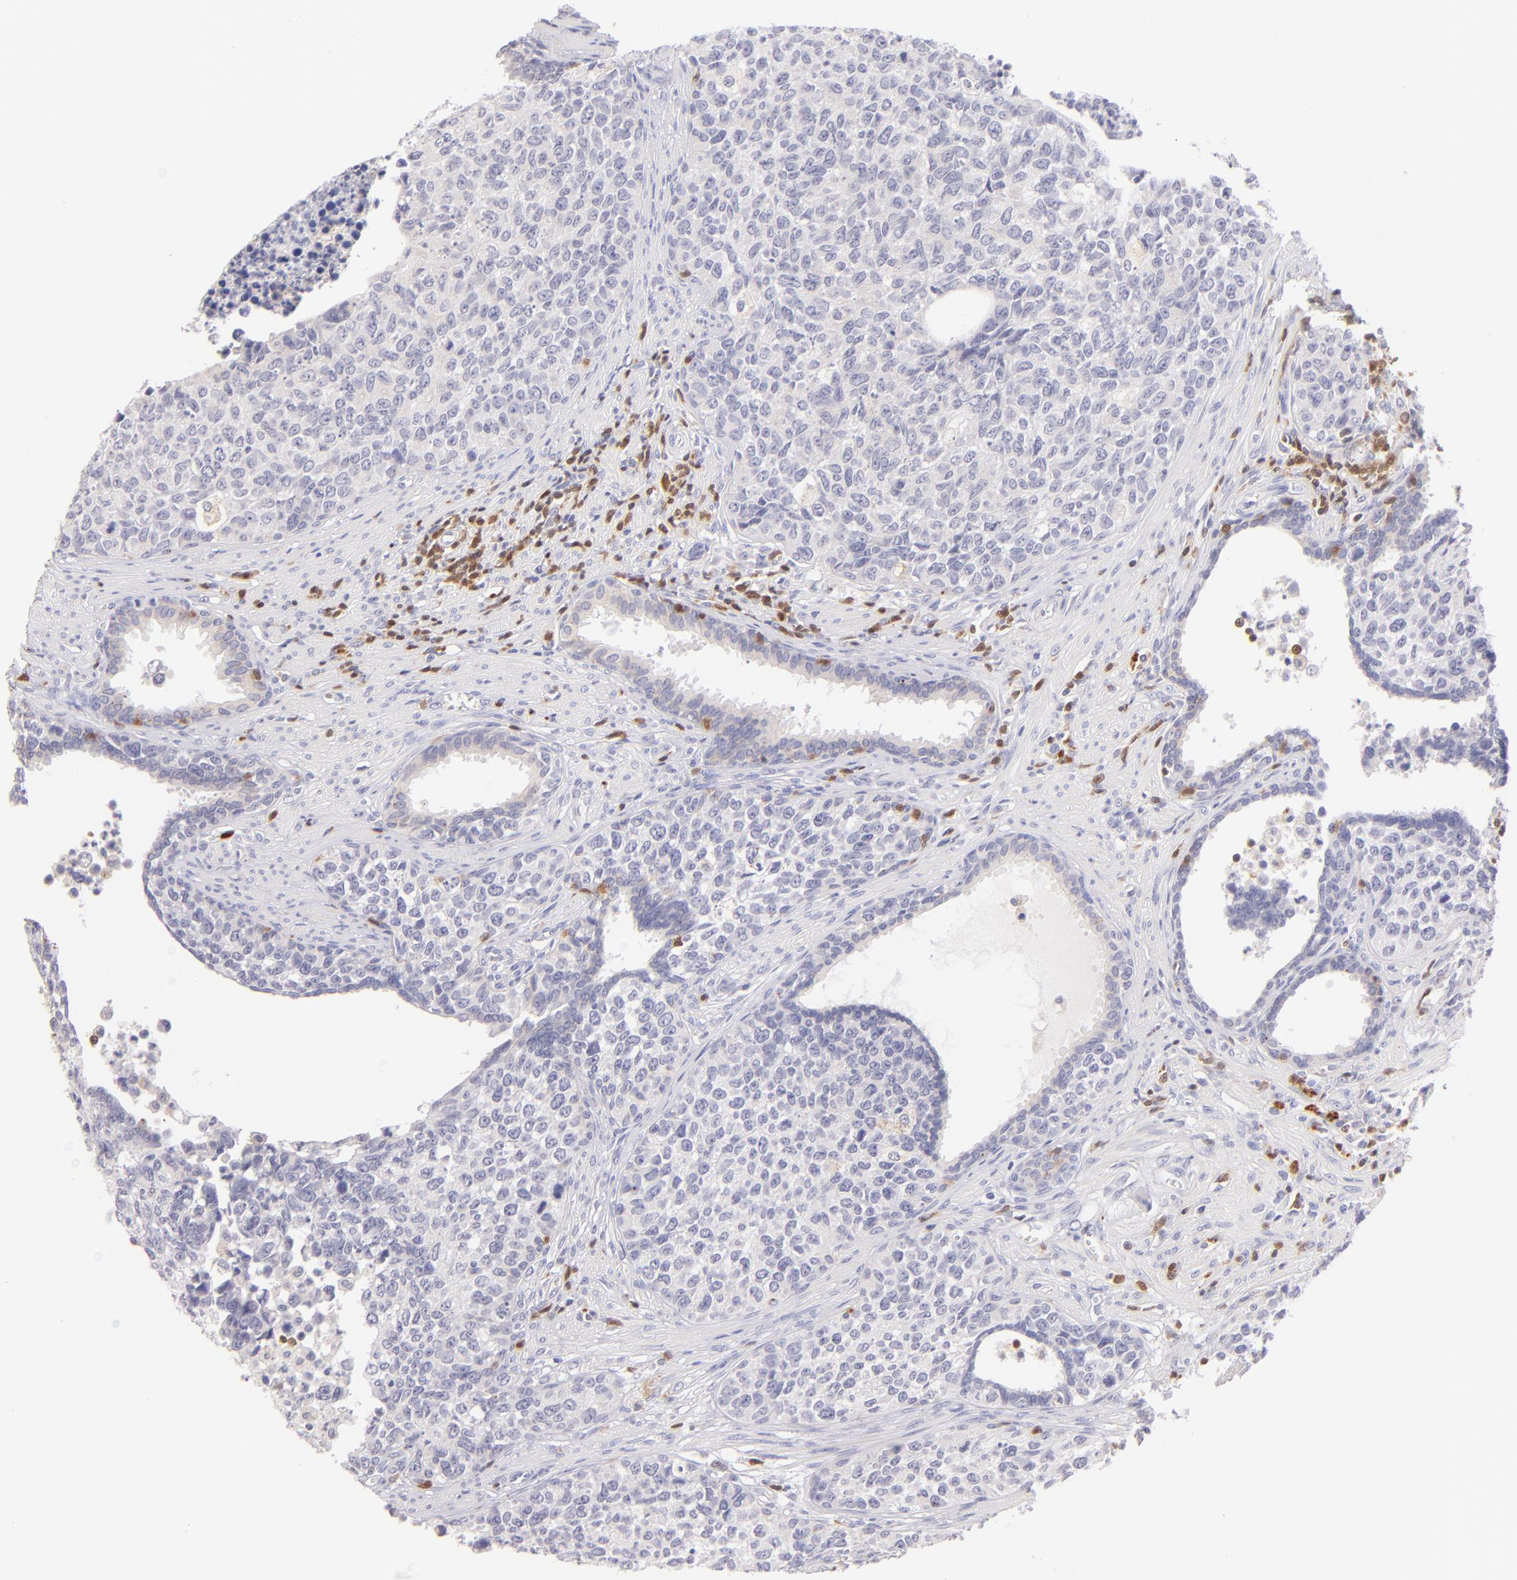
{"staining": {"intensity": "negative", "quantity": "none", "location": "none"}, "tissue": "urothelial cancer", "cell_type": "Tumor cells", "image_type": "cancer", "snomed": [{"axis": "morphology", "description": "Urothelial carcinoma, High grade"}, {"axis": "topography", "description": "Urinary bladder"}], "caption": "DAB immunohistochemical staining of high-grade urothelial carcinoma displays no significant staining in tumor cells.", "gene": "ZAP70", "patient": {"sex": "male", "age": 81}}